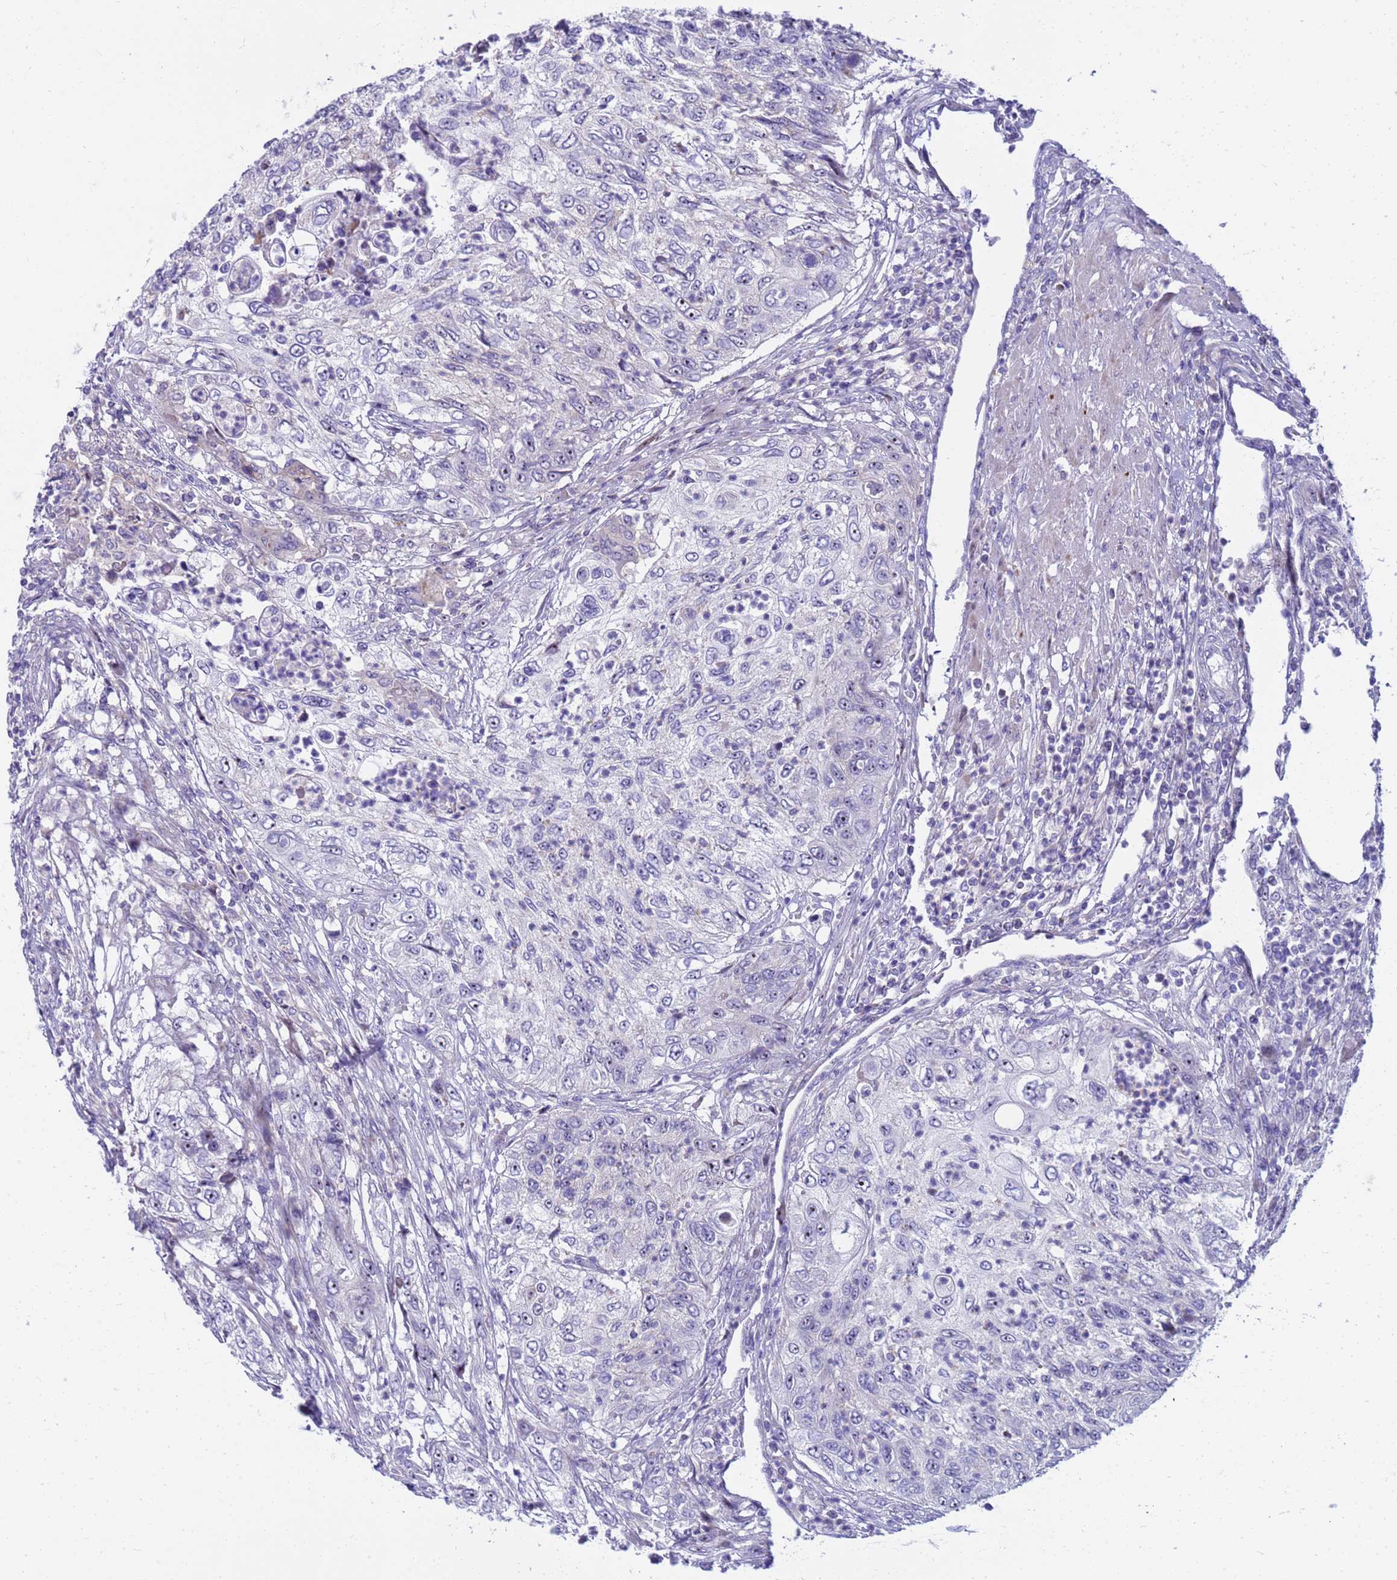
{"staining": {"intensity": "moderate", "quantity": "<25%", "location": "nuclear"}, "tissue": "urothelial cancer", "cell_type": "Tumor cells", "image_type": "cancer", "snomed": [{"axis": "morphology", "description": "Urothelial carcinoma, High grade"}, {"axis": "topography", "description": "Urinary bladder"}], "caption": "A high-resolution histopathology image shows immunohistochemistry (IHC) staining of urothelial cancer, which displays moderate nuclear positivity in approximately <25% of tumor cells.", "gene": "LRATD1", "patient": {"sex": "female", "age": 60}}